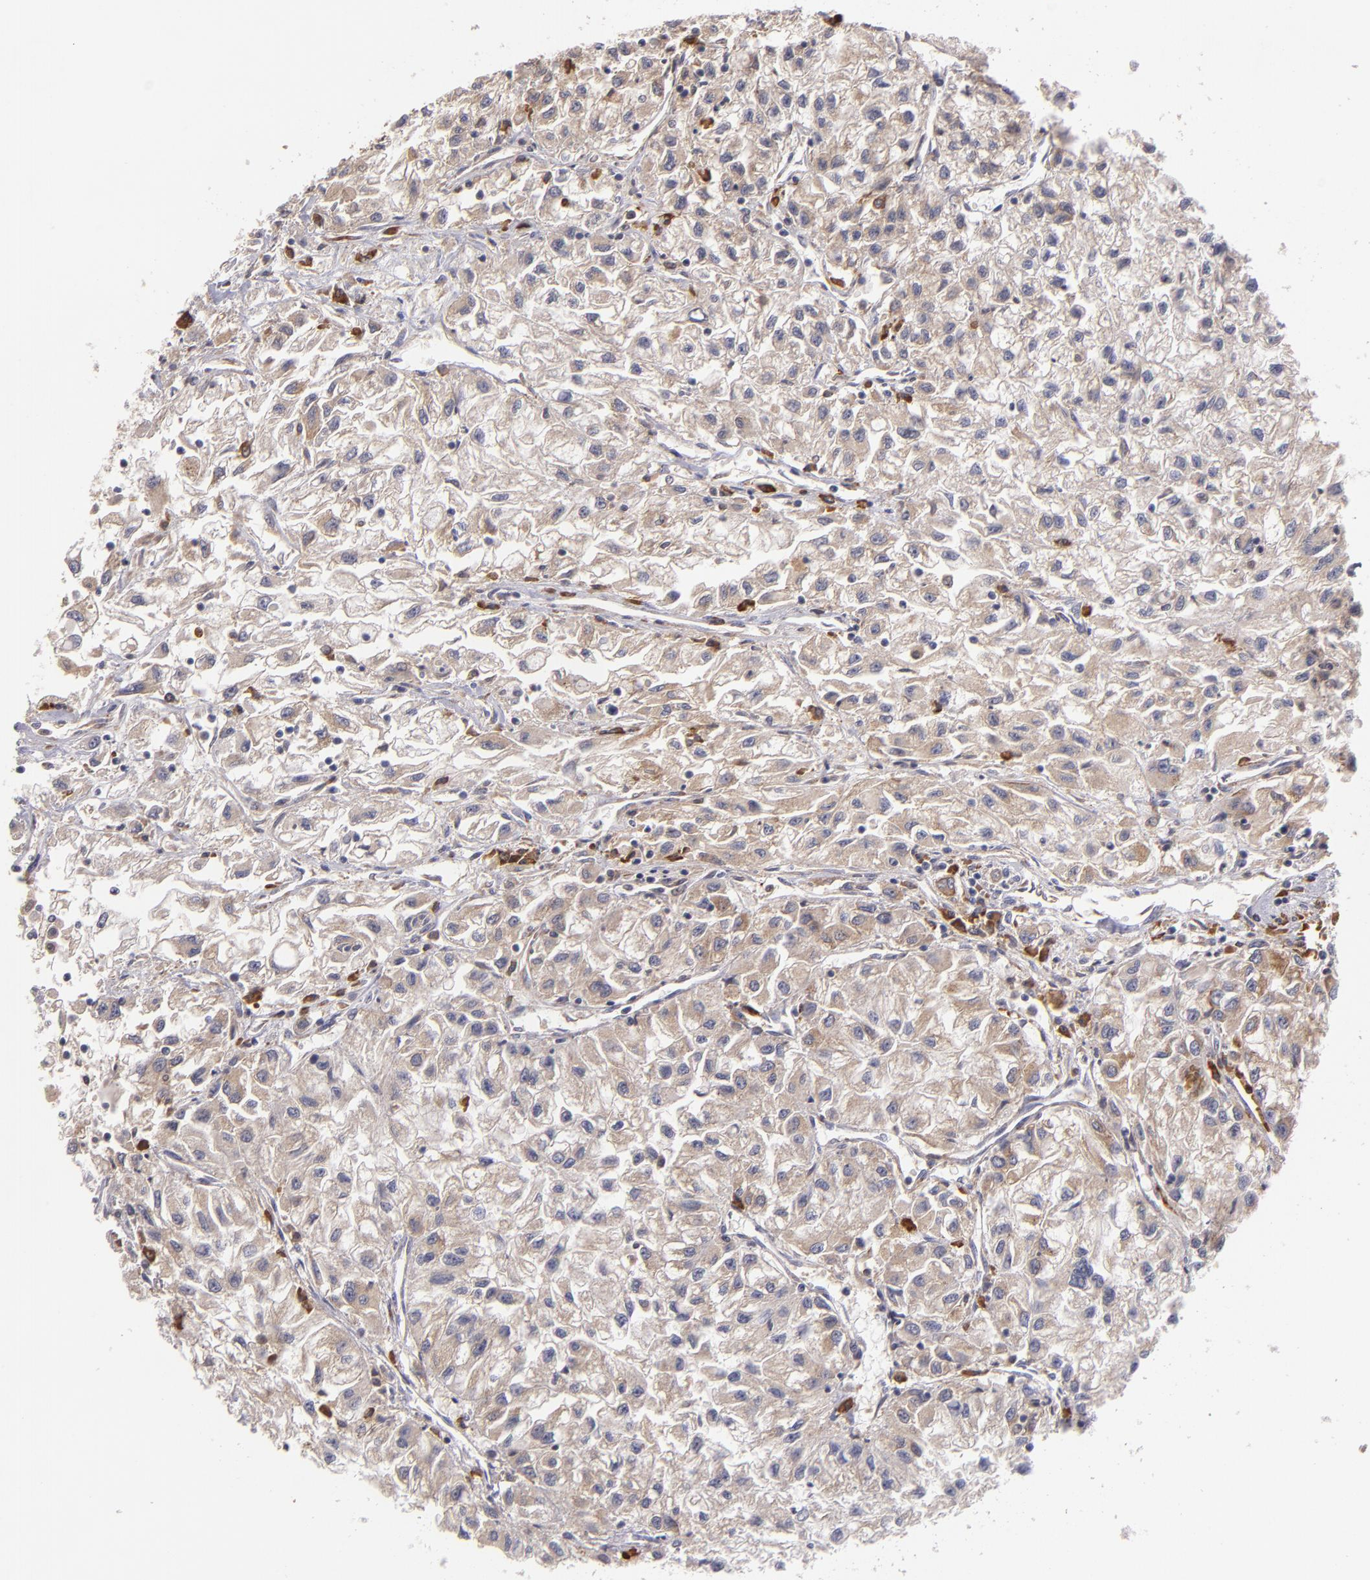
{"staining": {"intensity": "weak", "quantity": ">75%", "location": "cytoplasmic/membranous"}, "tissue": "renal cancer", "cell_type": "Tumor cells", "image_type": "cancer", "snomed": [{"axis": "morphology", "description": "Adenocarcinoma, NOS"}, {"axis": "topography", "description": "Kidney"}], "caption": "About >75% of tumor cells in renal adenocarcinoma show weak cytoplasmic/membranous protein expression as visualized by brown immunohistochemical staining.", "gene": "CASP1", "patient": {"sex": "male", "age": 59}}